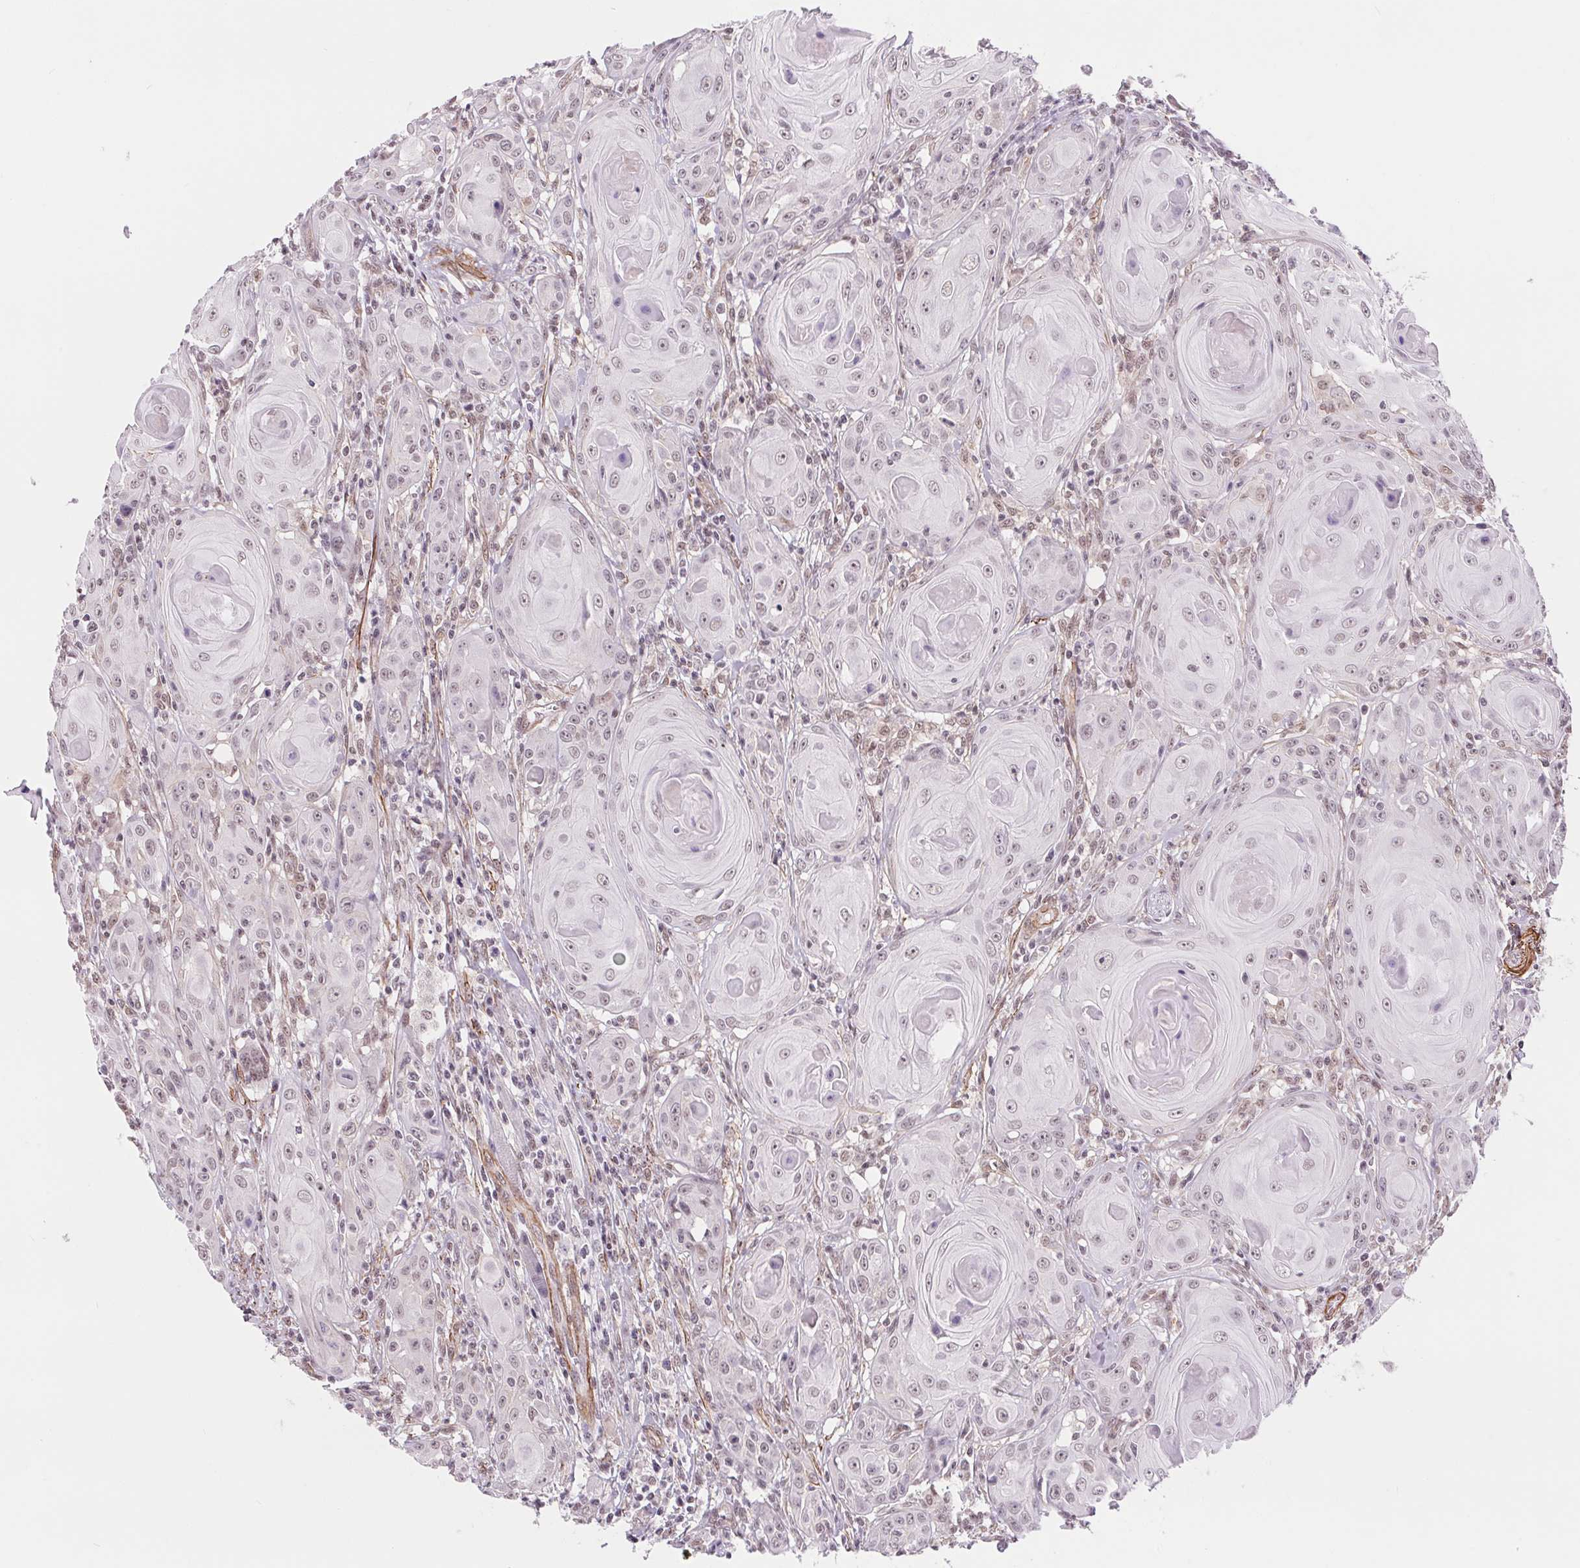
{"staining": {"intensity": "negative", "quantity": "none", "location": "none"}, "tissue": "head and neck cancer", "cell_type": "Tumor cells", "image_type": "cancer", "snomed": [{"axis": "morphology", "description": "Squamous cell carcinoma, NOS"}, {"axis": "topography", "description": "Head-Neck"}], "caption": "Immunohistochemistry of human squamous cell carcinoma (head and neck) reveals no positivity in tumor cells.", "gene": "BCAT1", "patient": {"sex": "female", "age": 80}}